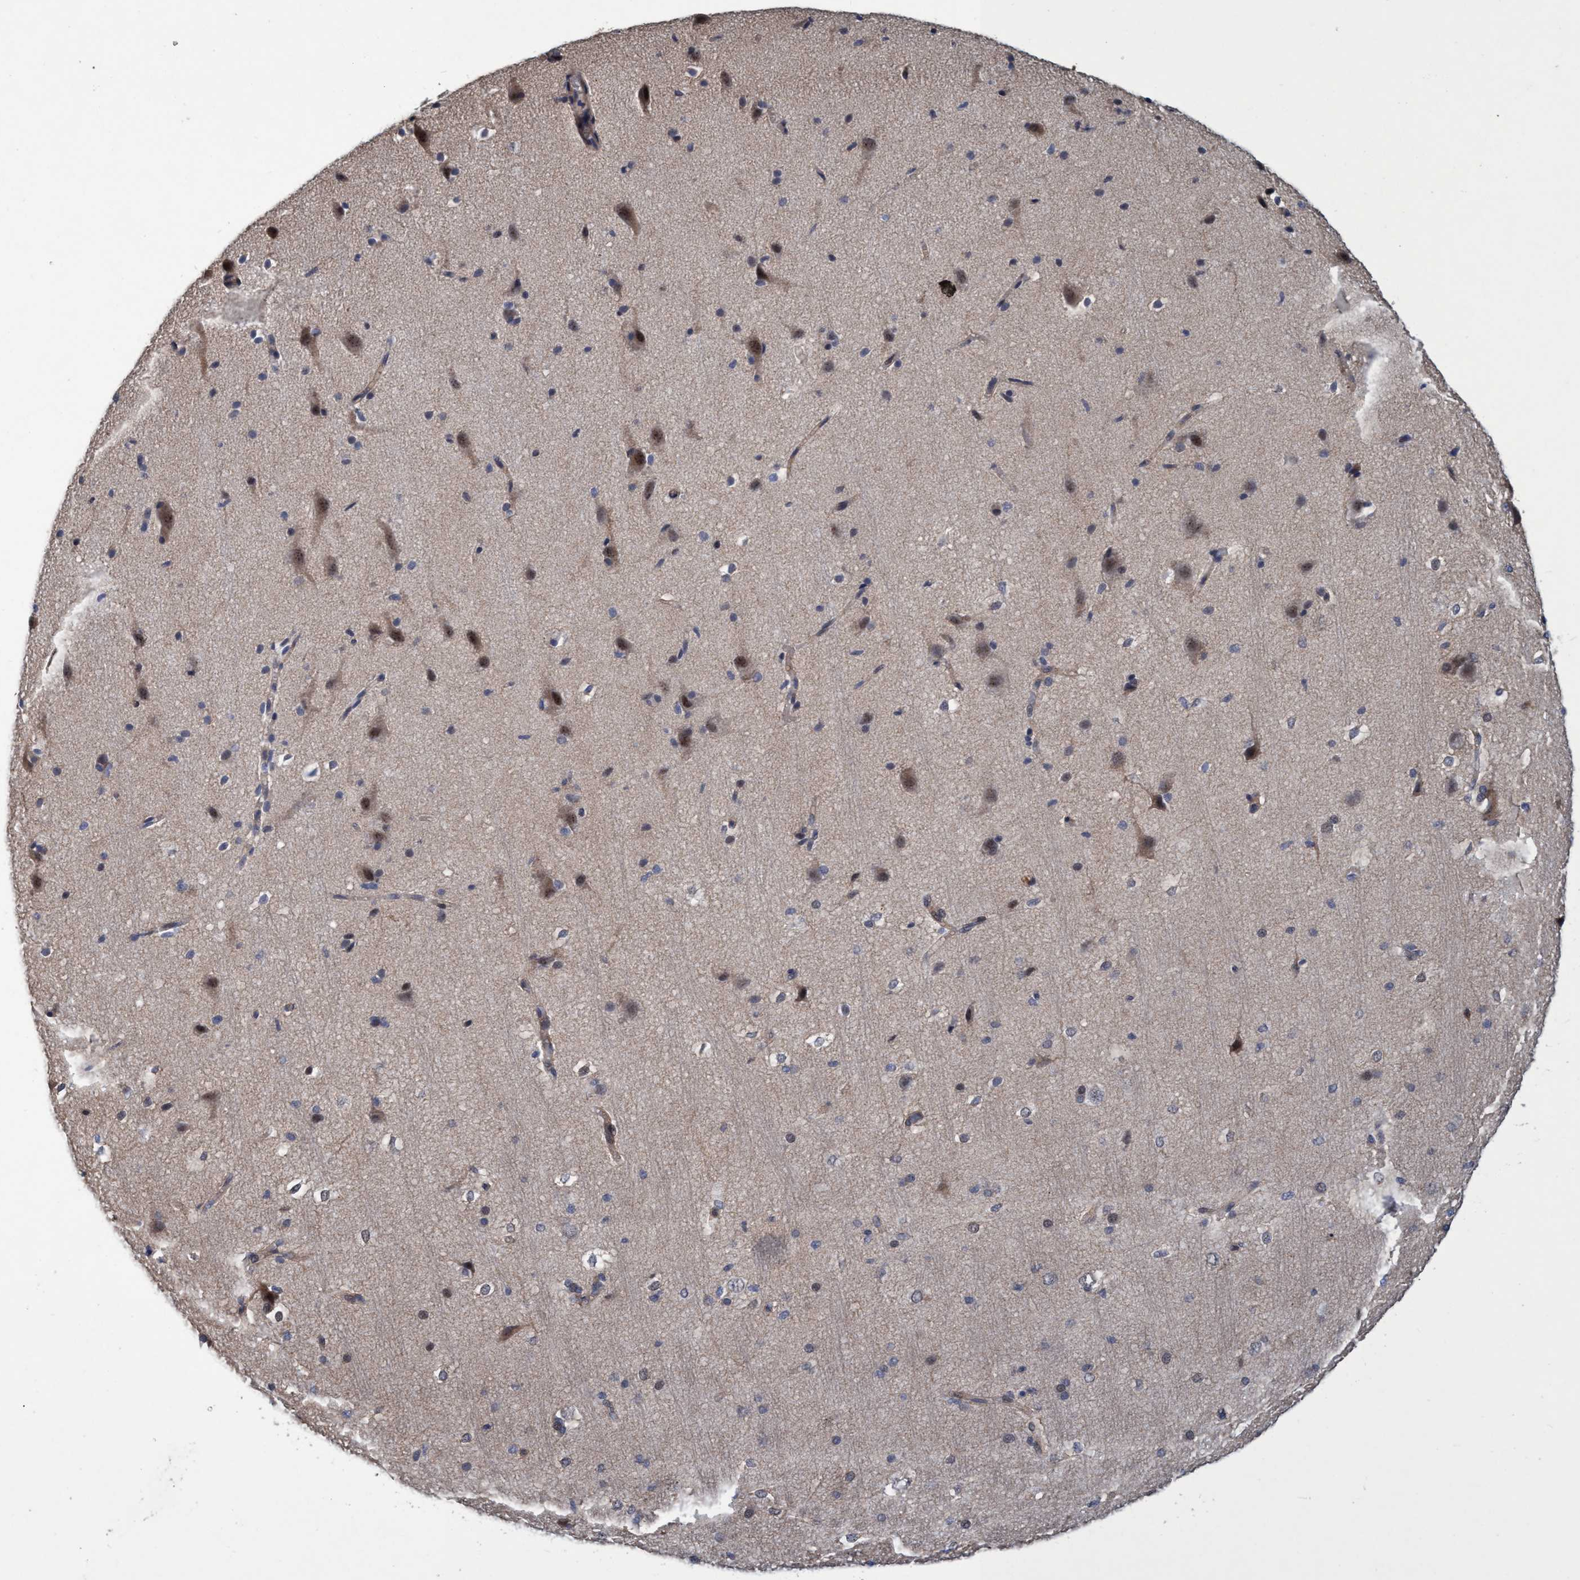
{"staining": {"intensity": "weak", "quantity": "25%-75%", "location": "cytoplasmic/membranous"}, "tissue": "cerebral cortex", "cell_type": "Endothelial cells", "image_type": "normal", "snomed": [{"axis": "morphology", "description": "Normal tissue, NOS"}, {"axis": "morphology", "description": "Developmental malformation"}, {"axis": "topography", "description": "Cerebral cortex"}], "caption": "Weak cytoplasmic/membranous staining for a protein is seen in approximately 25%-75% of endothelial cells of unremarkable cerebral cortex using immunohistochemistry.", "gene": "ZNF677", "patient": {"sex": "female", "age": 30}}